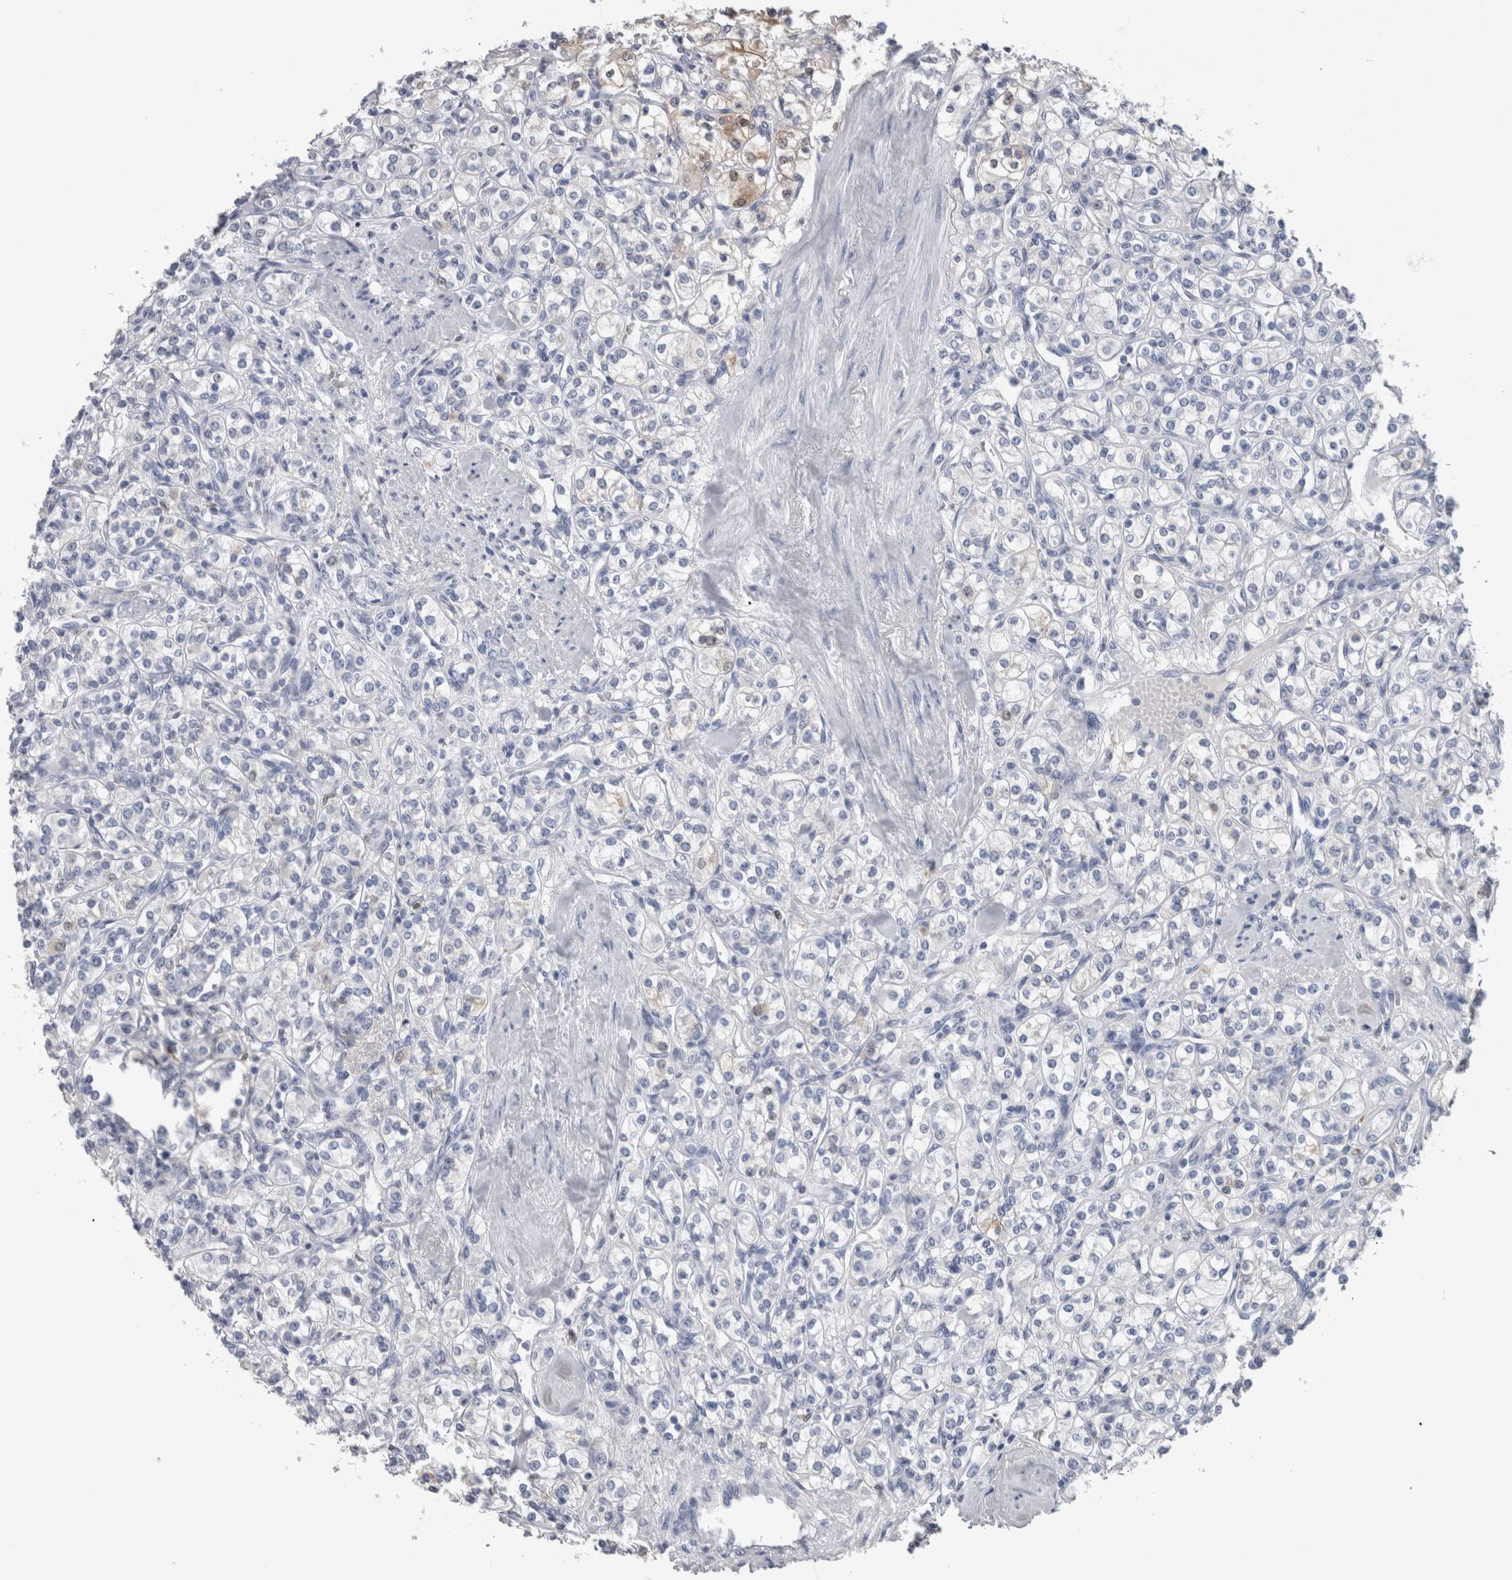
{"staining": {"intensity": "negative", "quantity": "none", "location": "none"}, "tissue": "renal cancer", "cell_type": "Tumor cells", "image_type": "cancer", "snomed": [{"axis": "morphology", "description": "Adenocarcinoma, NOS"}, {"axis": "topography", "description": "Kidney"}], "caption": "There is no significant positivity in tumor cells of adenocarcinoma (renal).", "gene": "CA8", "patient": {"sex": "male", "age": 77}}